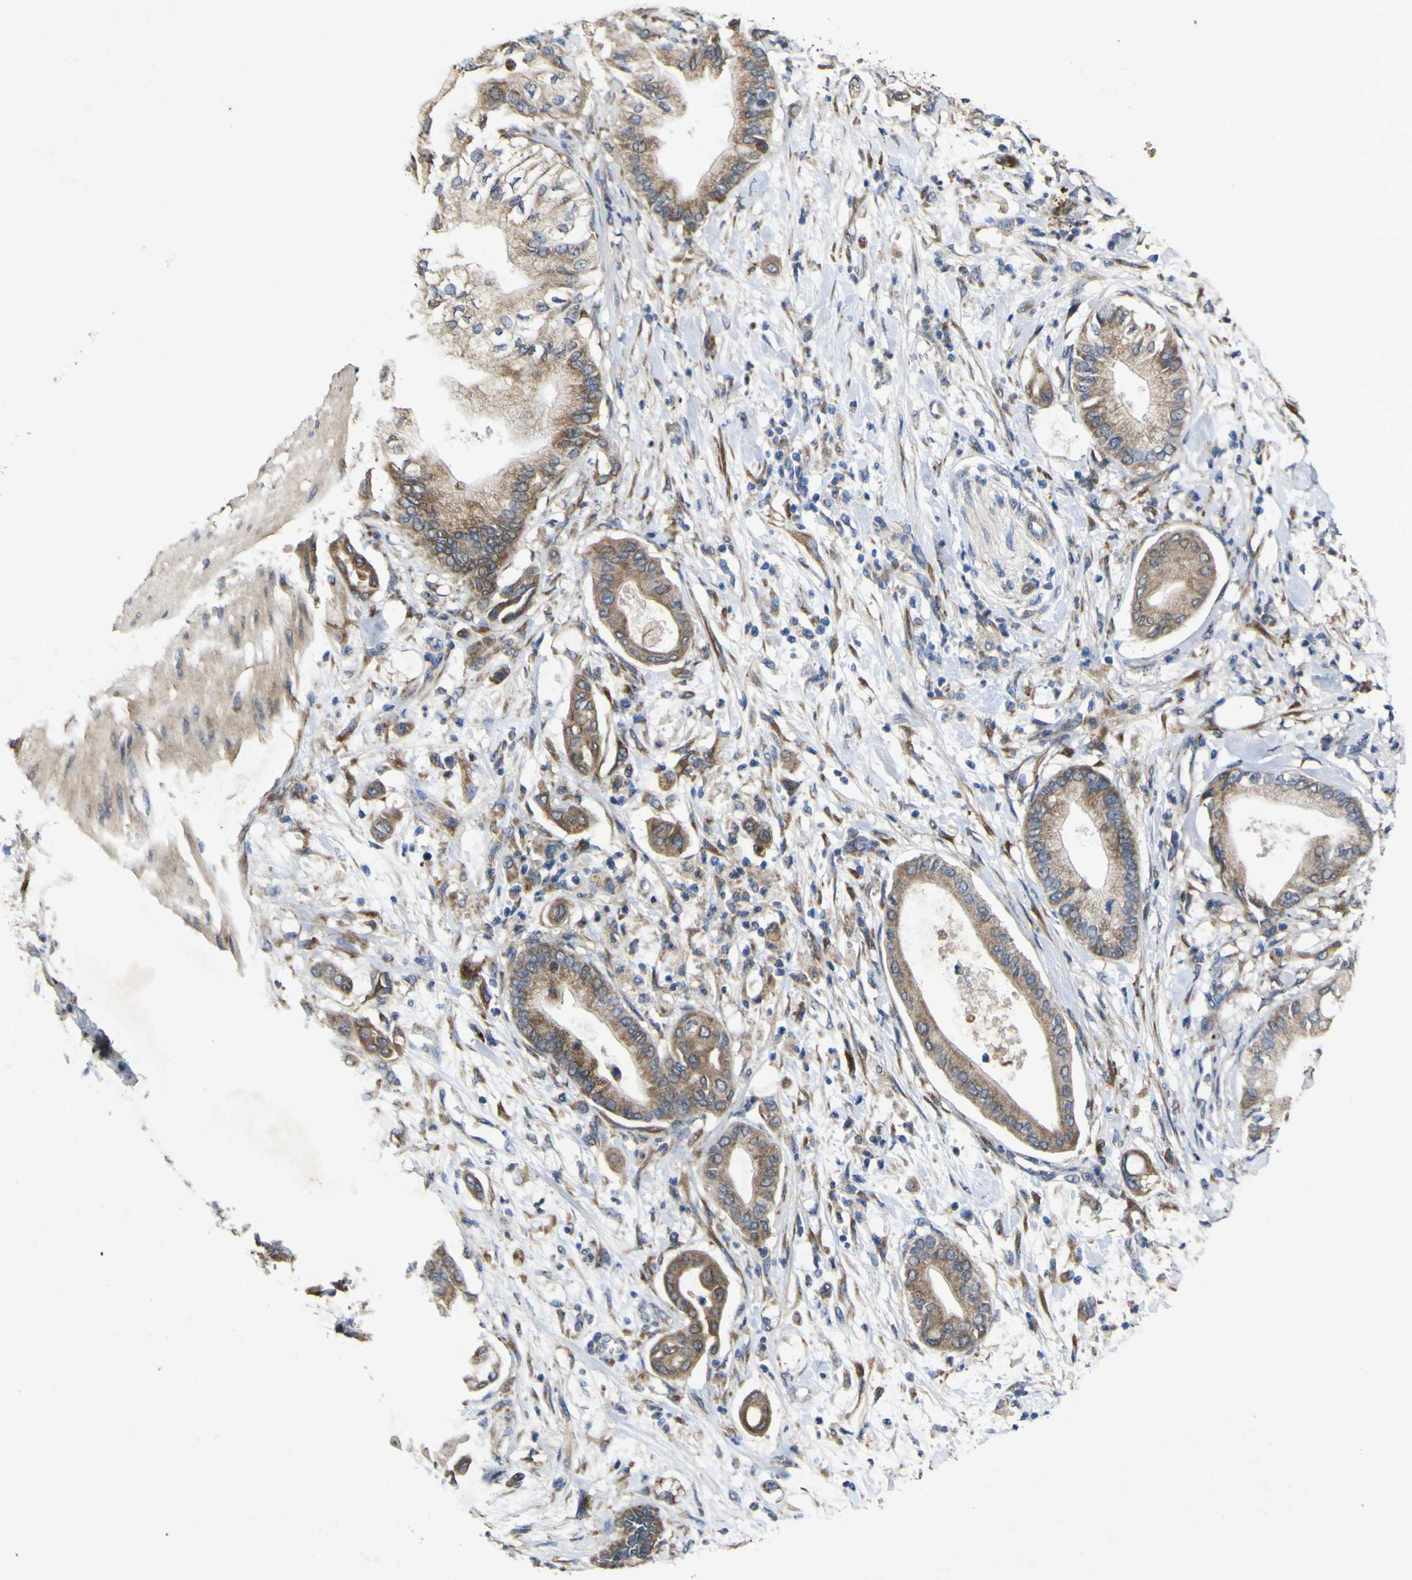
{"staining": {"intensity": "moderate", "quantity": ">75%", "location": "cytoplasmic/membranous"}, "tissue": "pancreatic cancer", "cell_type": "Tumor cells", "image_type": "cancer", "snomed": [{"axis": "morphology", "description": "Adenocarcinoma, NOS"}, {"axis": "morphology", "description": "Adenocarcinoma, metastatic, NOS"}, {"axis": "topography", "description": "Lymph node"}, {"axis": "topography", "description": "Pancreas"}, {"axis": "topography", "description": "Duodenum"}], "caption": "Protein staining displays moderate cytoplasmic/membranous staining in approximately >75% of tumor cells in pancreatic cancer.", "gene": "IRAK2", "patient": {"sex": "female", "age": 64}}